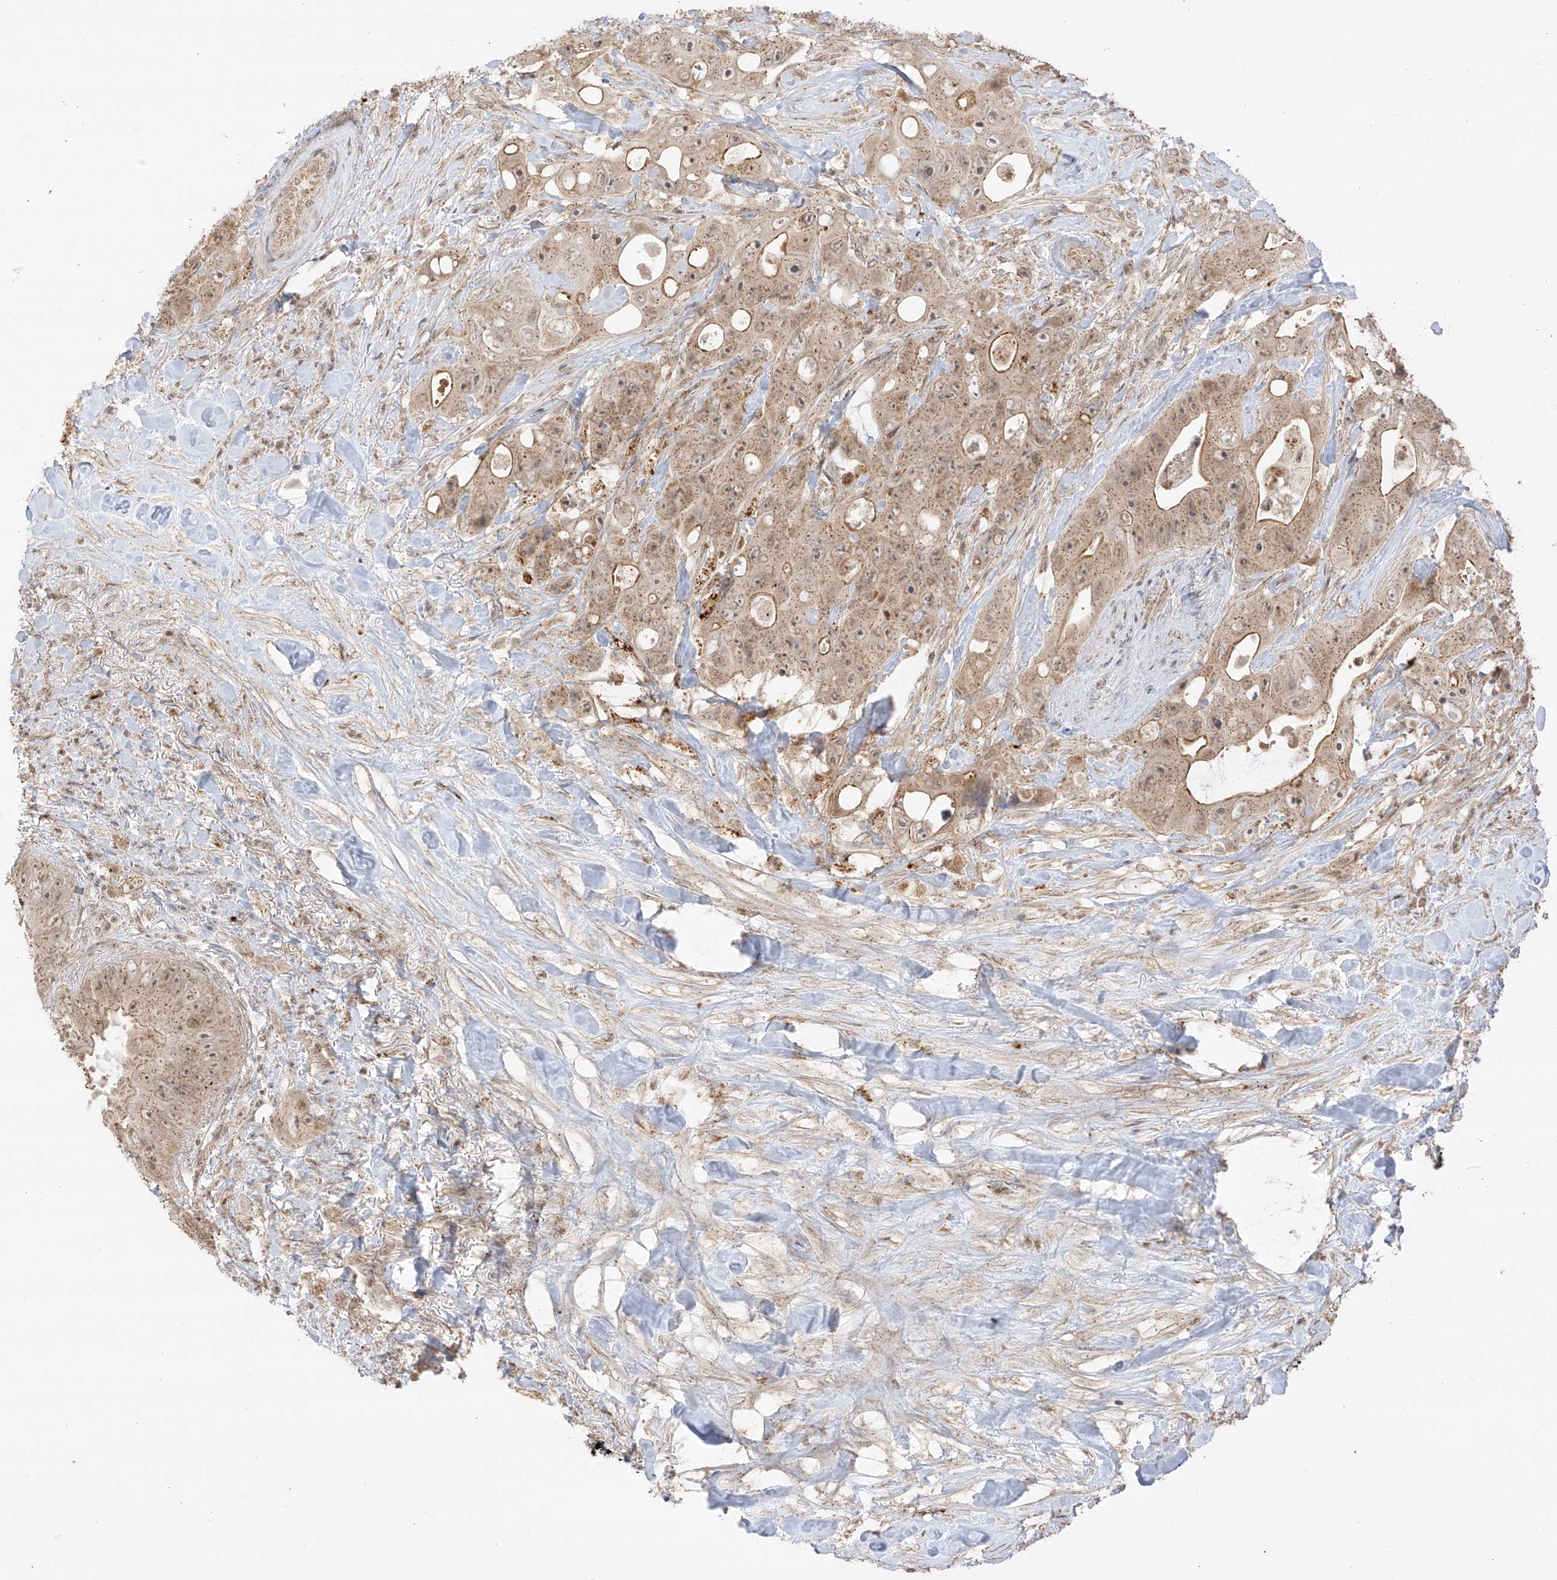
{"staining": {"intensity": "moderate", "quantity": "25%-75%", "location": "cytoplasmic/membranous"}, "tissue": "colorectal cancer", "cell_type": "Tumor cells", "image_type": "cancer", "snomed": [{"axis": "morphology", "description": "Adenocarcinoma, NOS"}, {"axis": "topography", "description": "Colon"}], "caption": "Protein expression analysis of human adenocarcinoma (colorectal) reveals moderate cytoplasmic/membranous expression in about 25%-75% of tumor cells.", "gene": "N4BP3", "patient": {"sex": "female", "age": 46}}